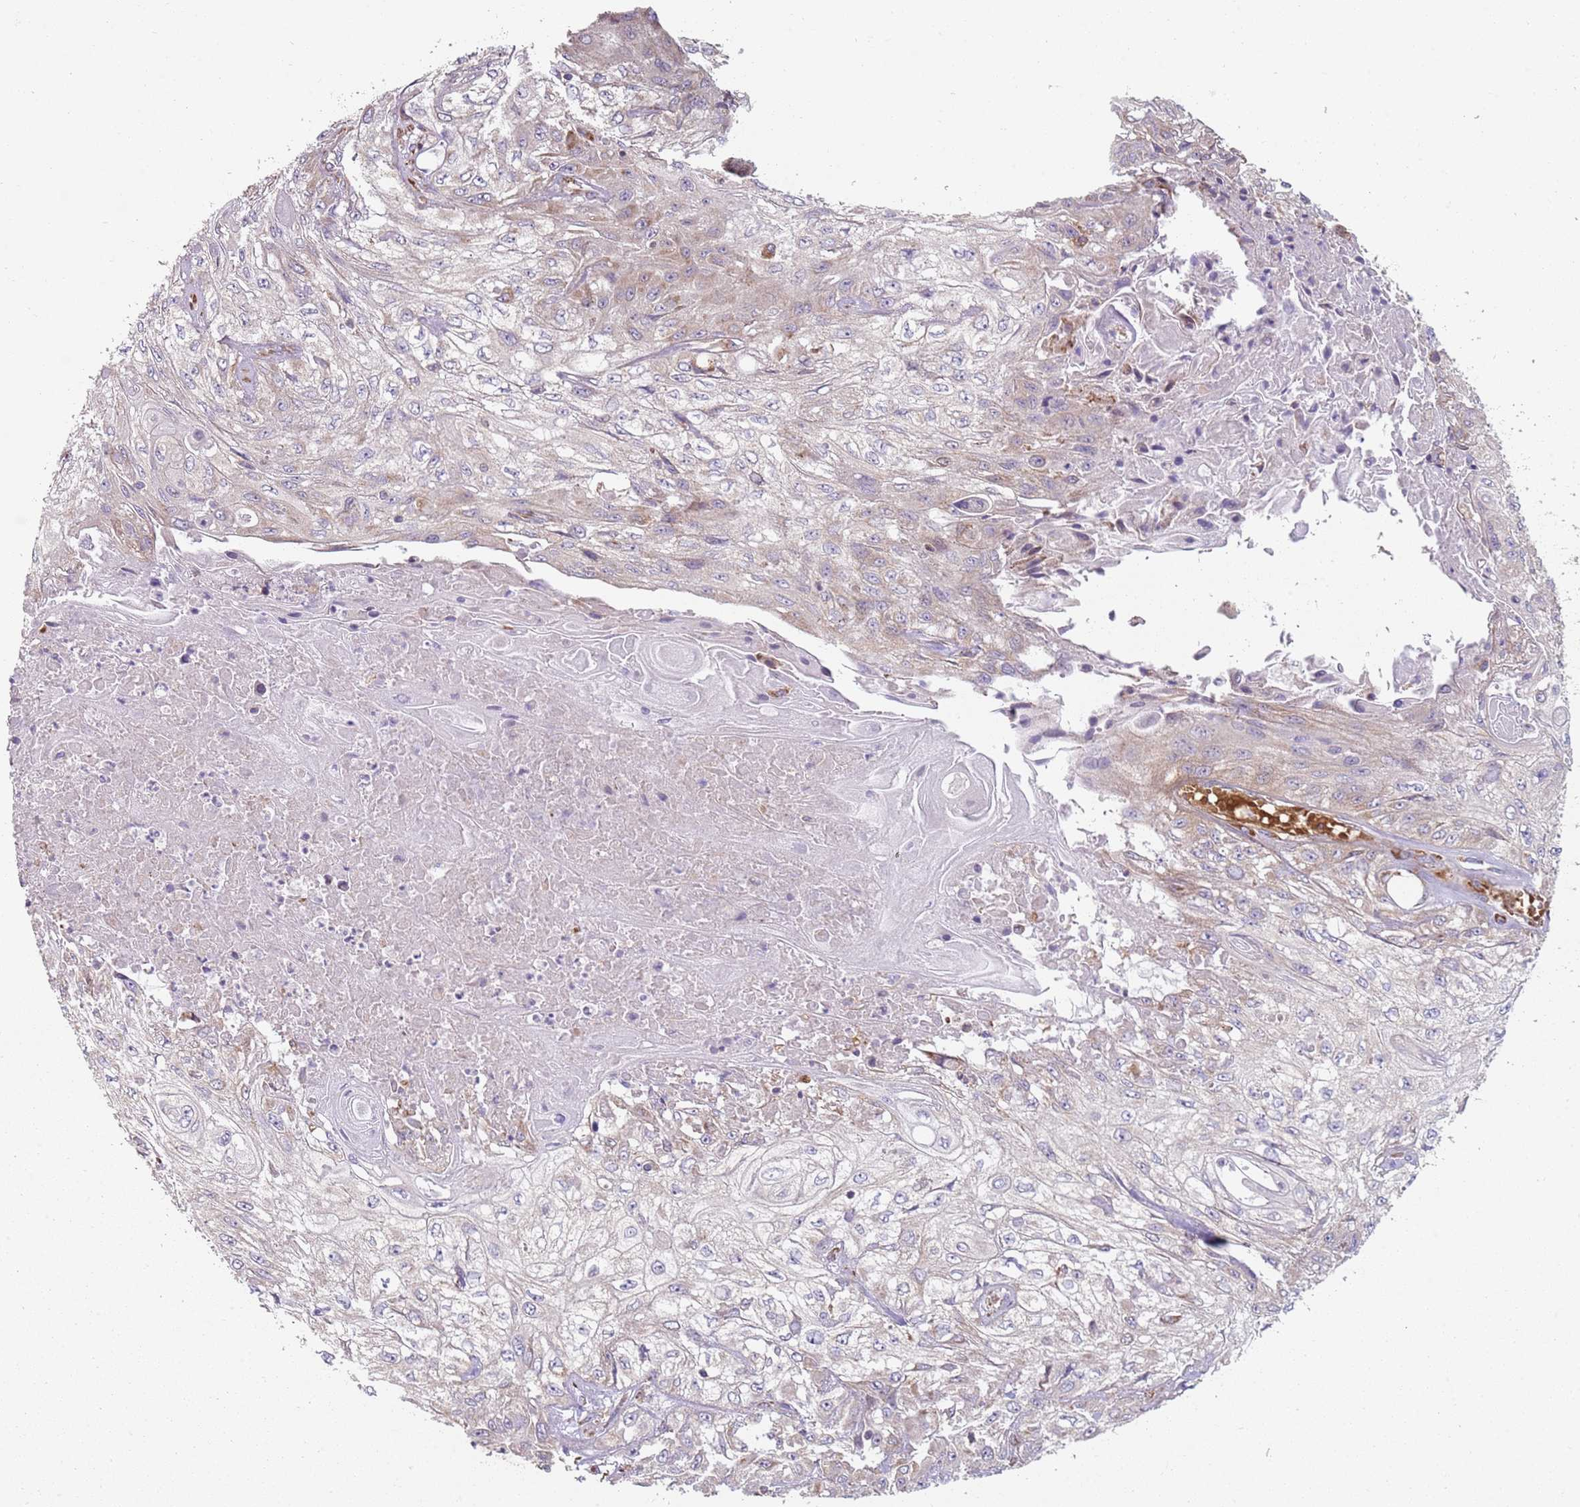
{"staining": {"intensity": "weak", "quantity": "<25%", "location": "cytoplasmic/membranous"}, "tissue": "skin cancer", "cell_type": "Tumor cells", "image_type": "cancer", "snomed": [{"axis": "morphology", "description": "Squamous cell carcinoma, NOS"}, {"axis": "morphology", "description": "Squamous cell carcinoma, metastatic, NOS"}, {"axis": "topography", "description": "Skin"}, {"axis": "topography", "description": "Lymph node"}], "caption": "Protein analysis of skin metastatic squamous cell carcinoma reveals no significant expression in tumor cells.", "gene": "SPATA2", "patient": {"sex": "male", "age": 75}}